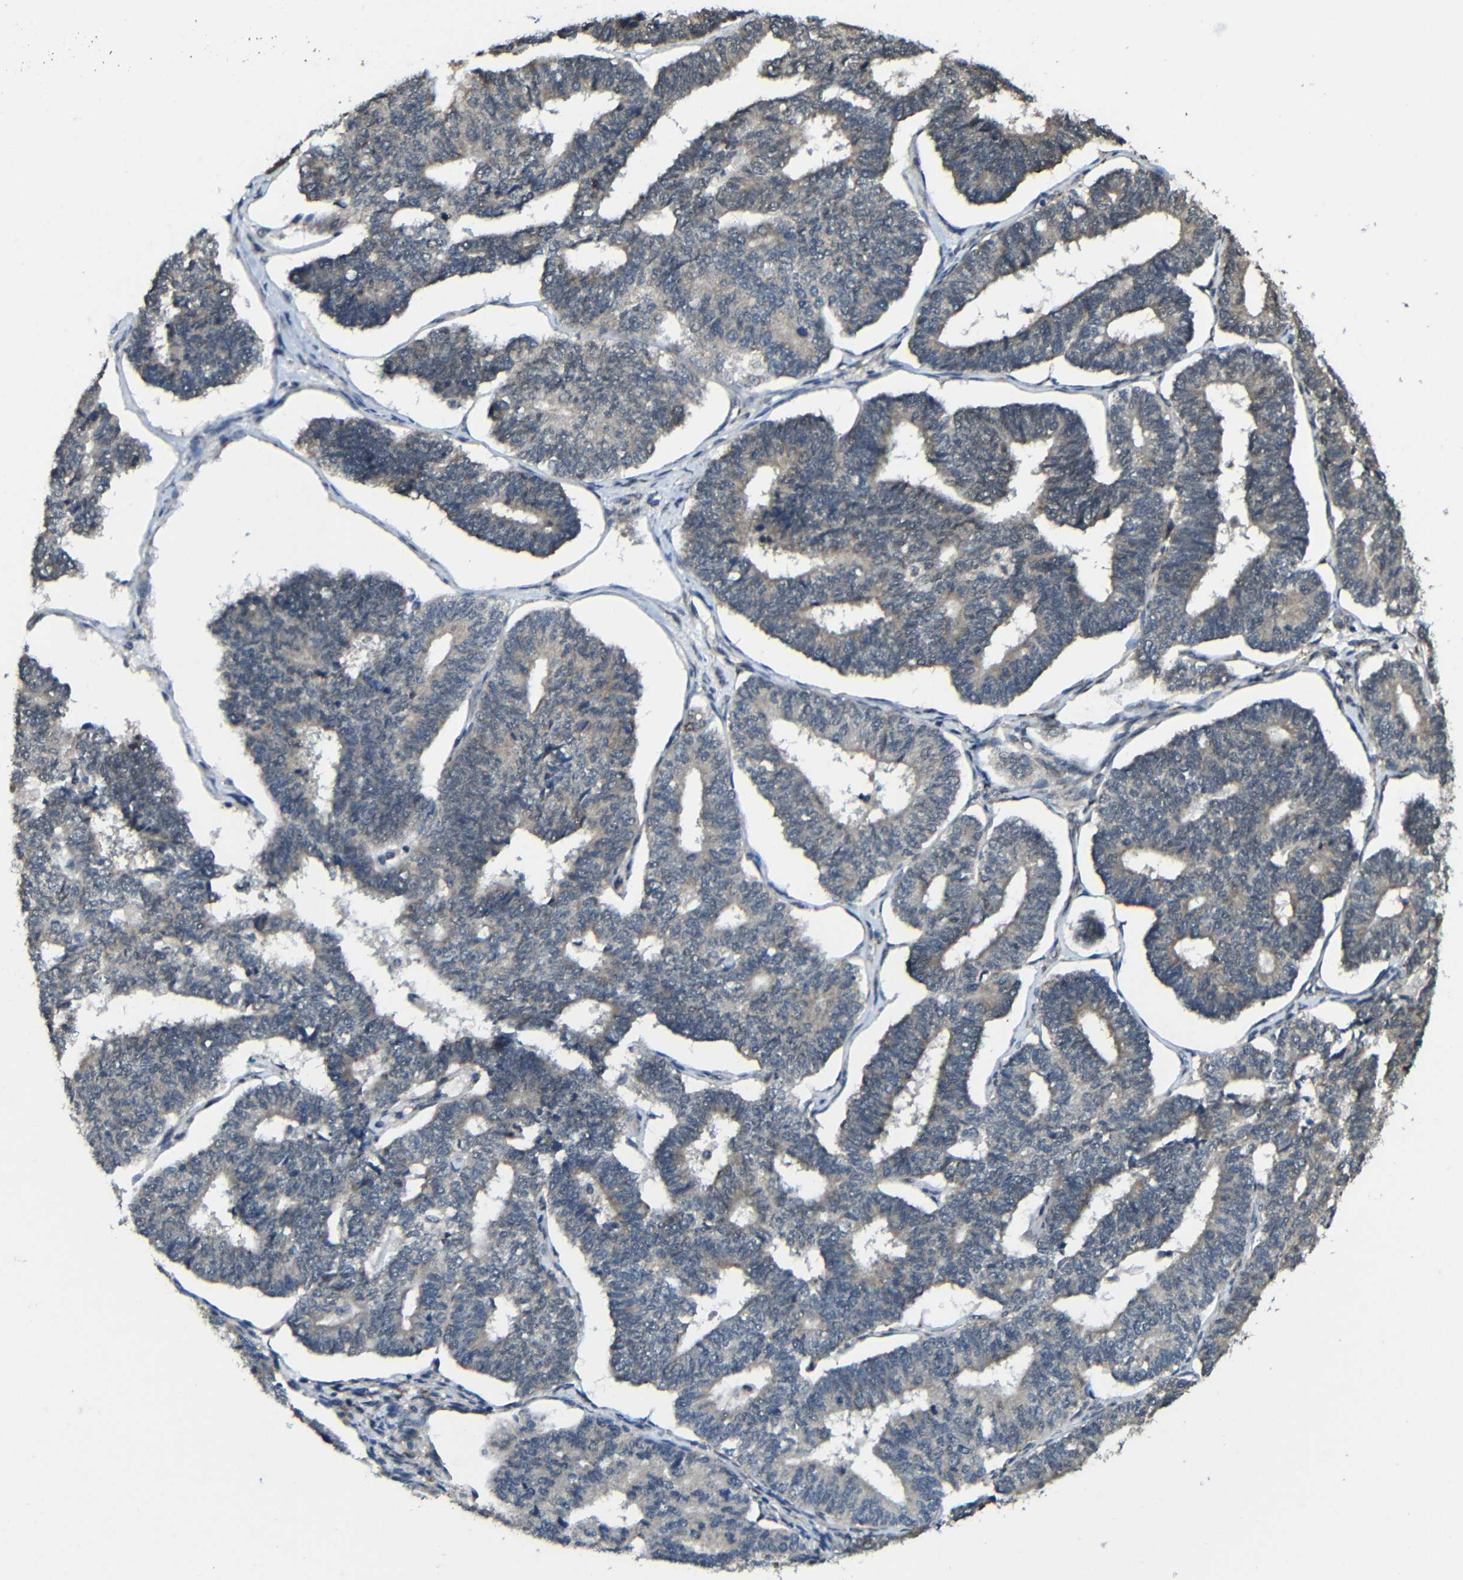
{"staining": {"intensity": "weak", "quantity": ">75%", "location": "cytoplasmic/membranous"}, "tissue": "endometrial cancer", "cell_type": "Tumor cells", "image_type": "cancer", "snomed": [{"axis": "morphology", "description": "Adenocarcinoma, NOS"}, {"axis": "topography", "description": "Endometrium"}], "caption": "Immunohistochemistry (IHC) (DAB) staining of adenocarcinoma (endometrial) demonstrates weak cytoplasmic/membranous protein staining in approximately >75% of tumor cells.", "gene": "FAM172A", "patient": {"sex": "female", "age": 70}}